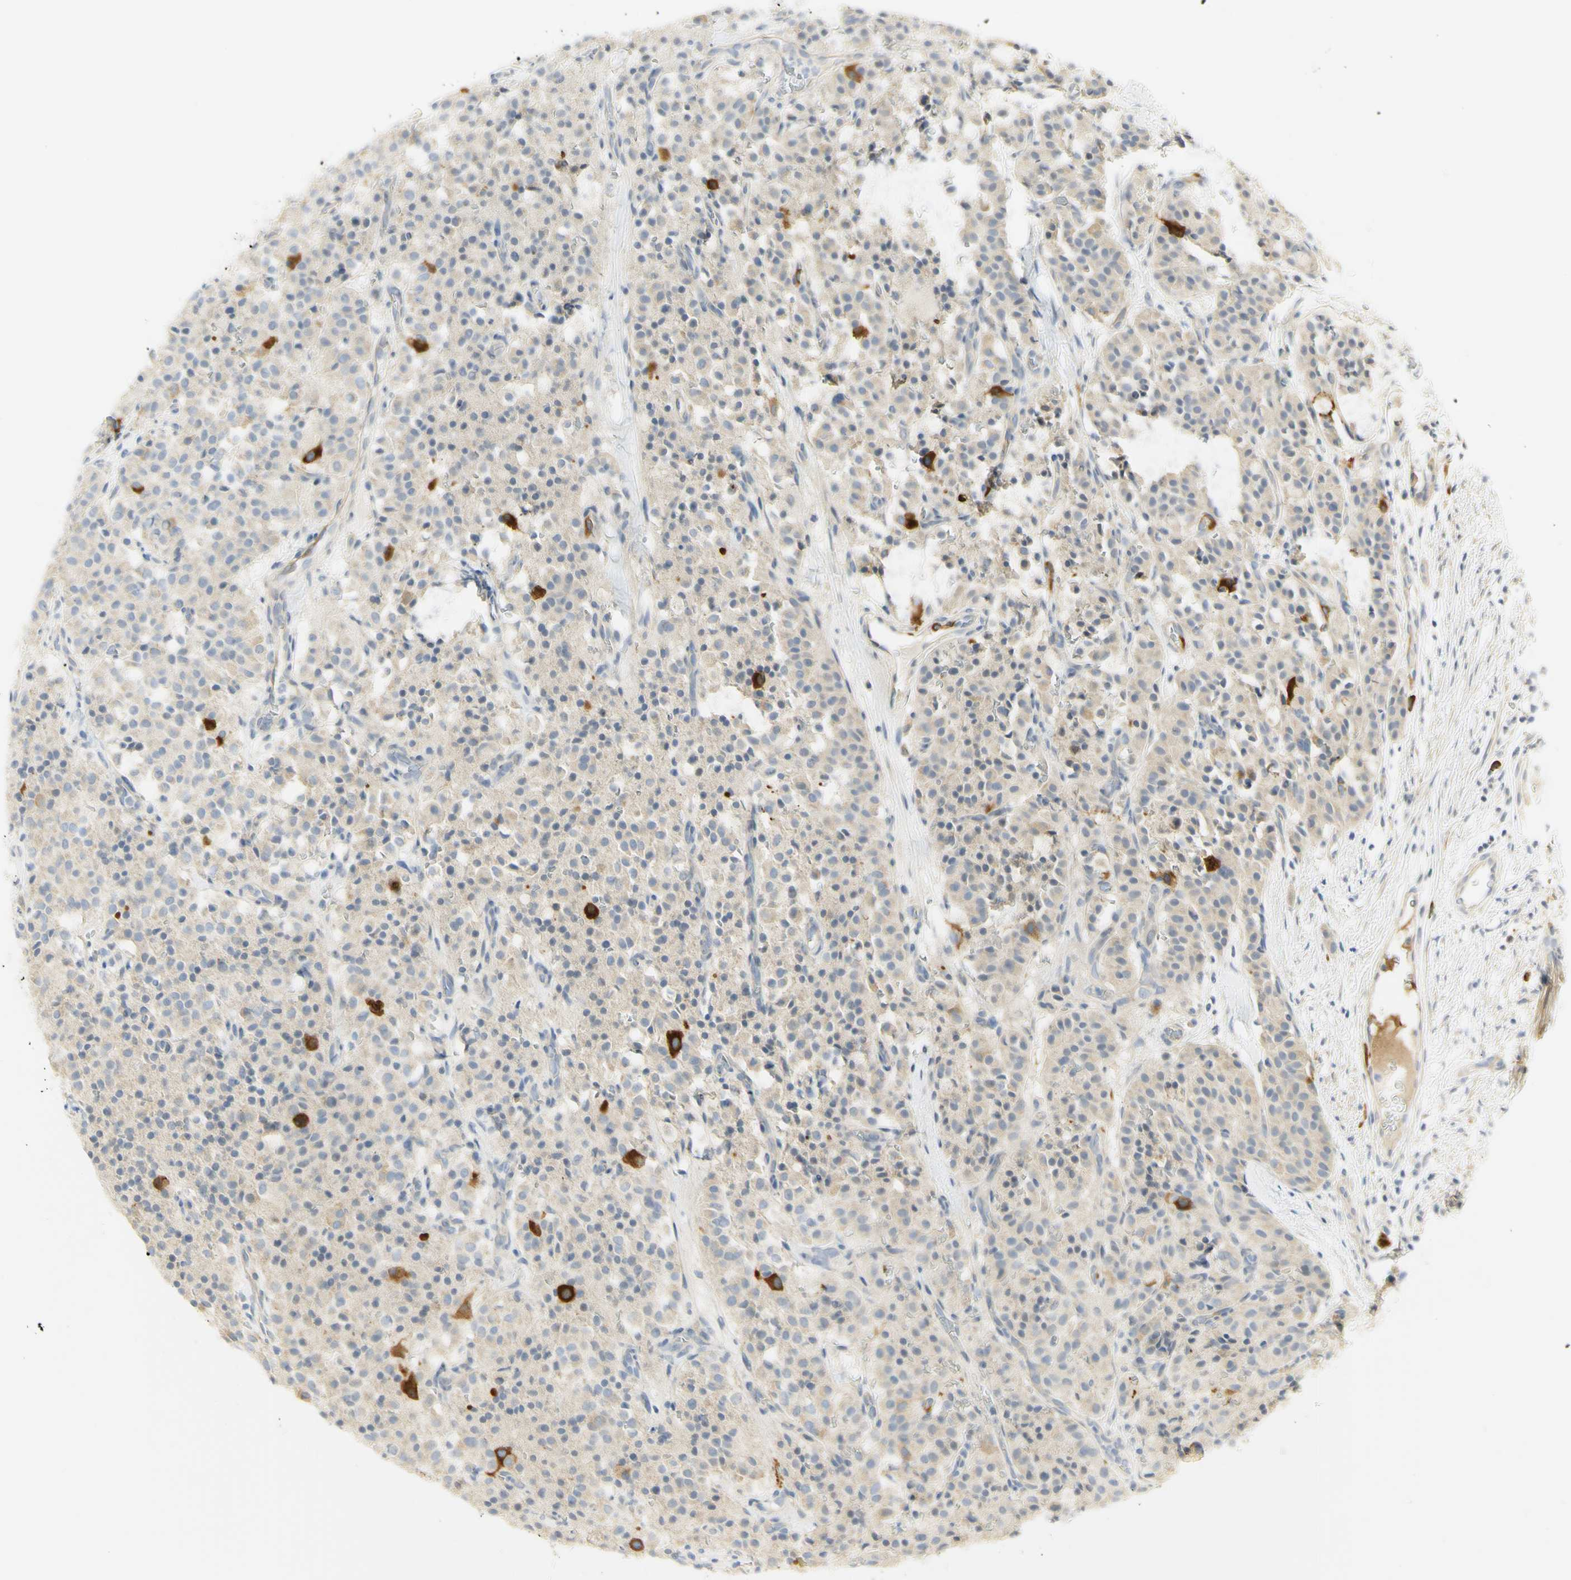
{"staining": {"intensity": "strong", "quantity": "<25%", "location": "cytoplasmic/membranous"}, "tissue": "carcinoid", "cell_type": "Tumor cells", "image_type": "cancer", "snomed": [{"axis": "morphology", "description": "Carcinoid, malignant, NOS"}, {"axis": "topography", "description": "Lung"}], "caption": "Tumor cells demonstrate medium levels of strong cytoplasmic/membranous positivity in about <25% of cells in malignant carcinoid. Immunohistochemistry stains the protein in brown and the nuclei are stained blue.", "gene": "KIF11", "patient": {"sex": "male", "age": 30}}